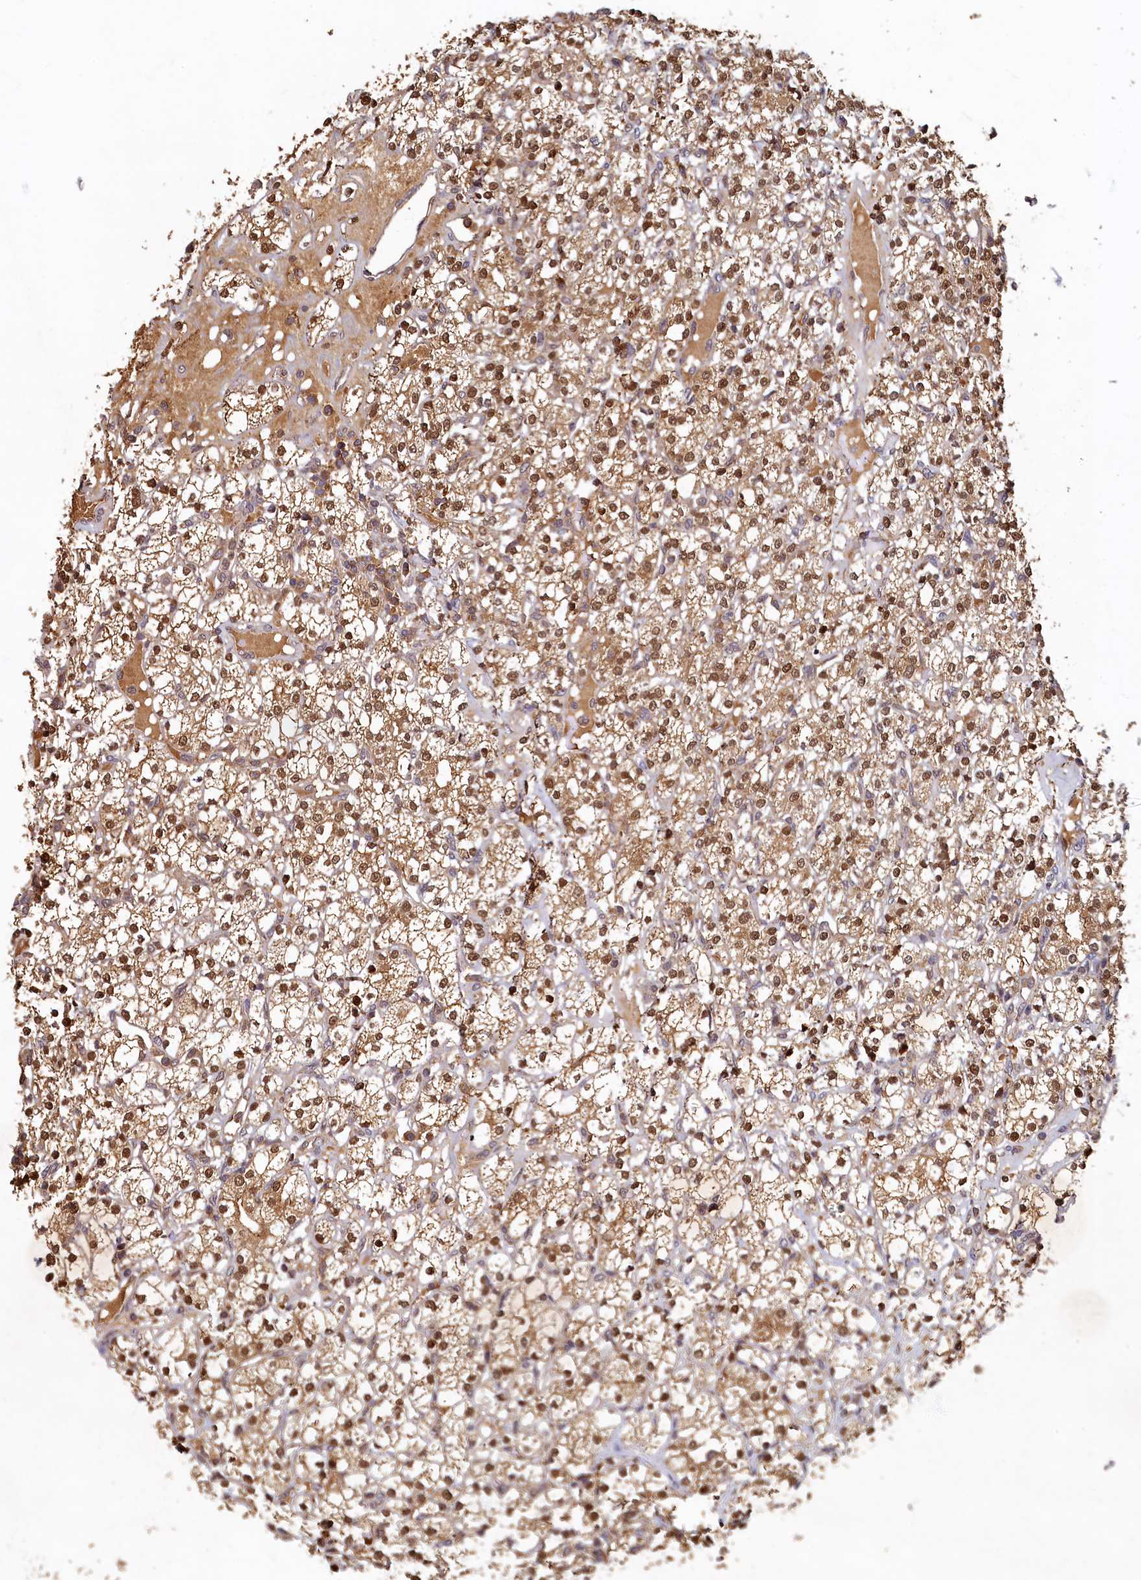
{"staining": {"intensity": "moderate", "quantity": ">75%", "location": "cytoplasmic/membranous,nuclear"}, "tissue": "renal cancer", "cell_type": "Tumor cells", "image_type": "cancer", "snomed": [{"axis": "morphology", "description": "Adenocarcinoma, NOS"}, {"axis": "topography", "description": "Kidney"}], "caption": "Protein analysis of renal adenocarcinoma tissue reveals moderate cytoplasmic/membranous and nuclear positivity in approximately >75% of tumor cells.", "gene": "LCMT2", "patient": {"sex": "male", "age": 77}}